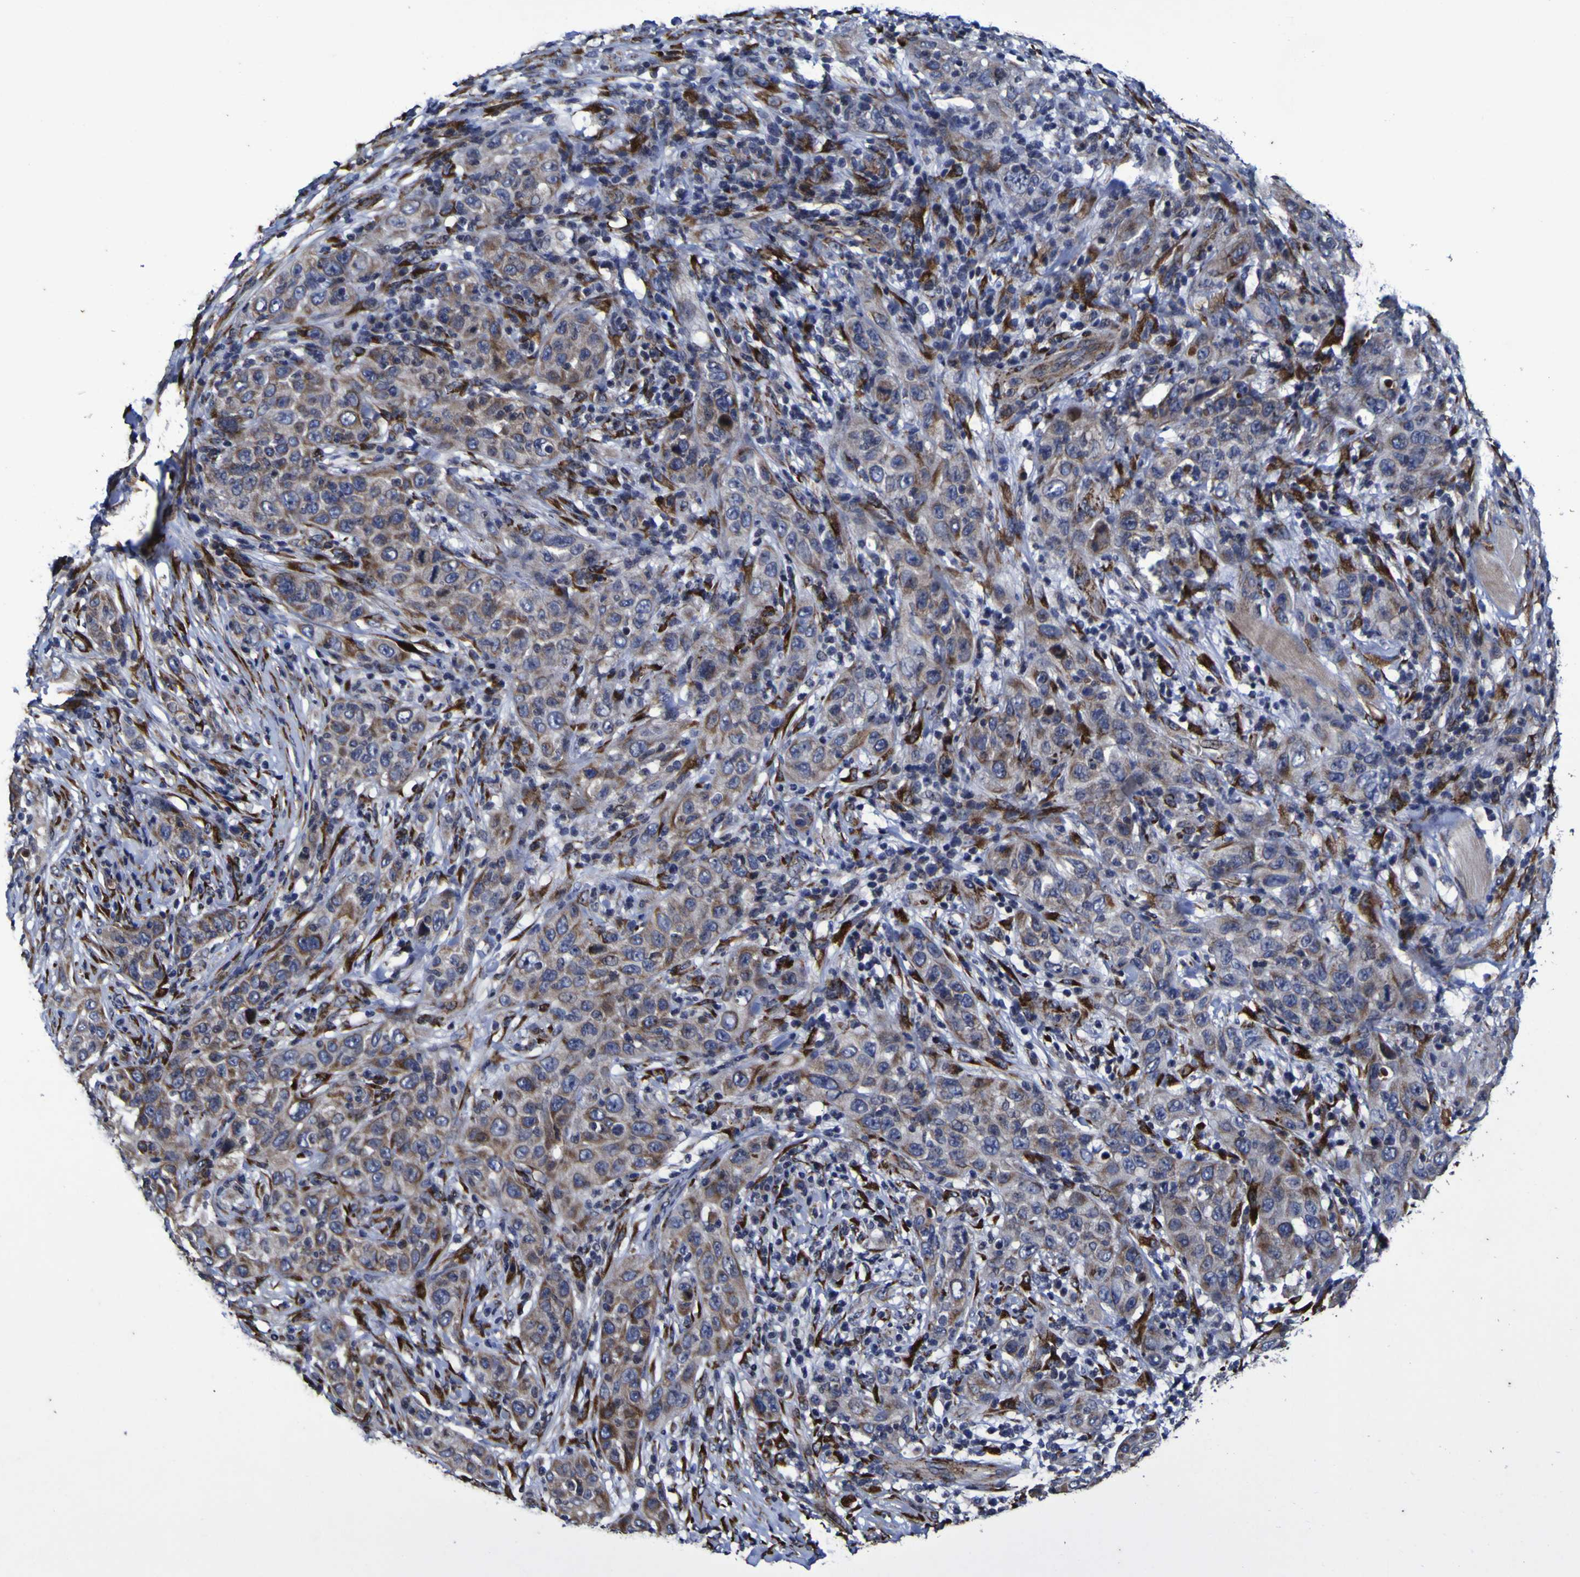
{"staining": {"intensity": "moderate", "quantity": ">75%", "location": "cytoplasmic/membranous"}, "tissue": "skin cancer", "cell_type": "Tumor cells", "image_type": "cancer", "snomed": [{"axis": "morphology", "description": "Squamous cell carcinoma, NOS"}, {"axis": "topography", "description": "Skin"}], "caption": "A histopathology image of skin squamous cell carcinoma stained for a protein displays moderate cytoplasmic/membranous brown staining in tumor cells.", "gene": "P3H1", "patient": {"sex": "female", "age": 88}}